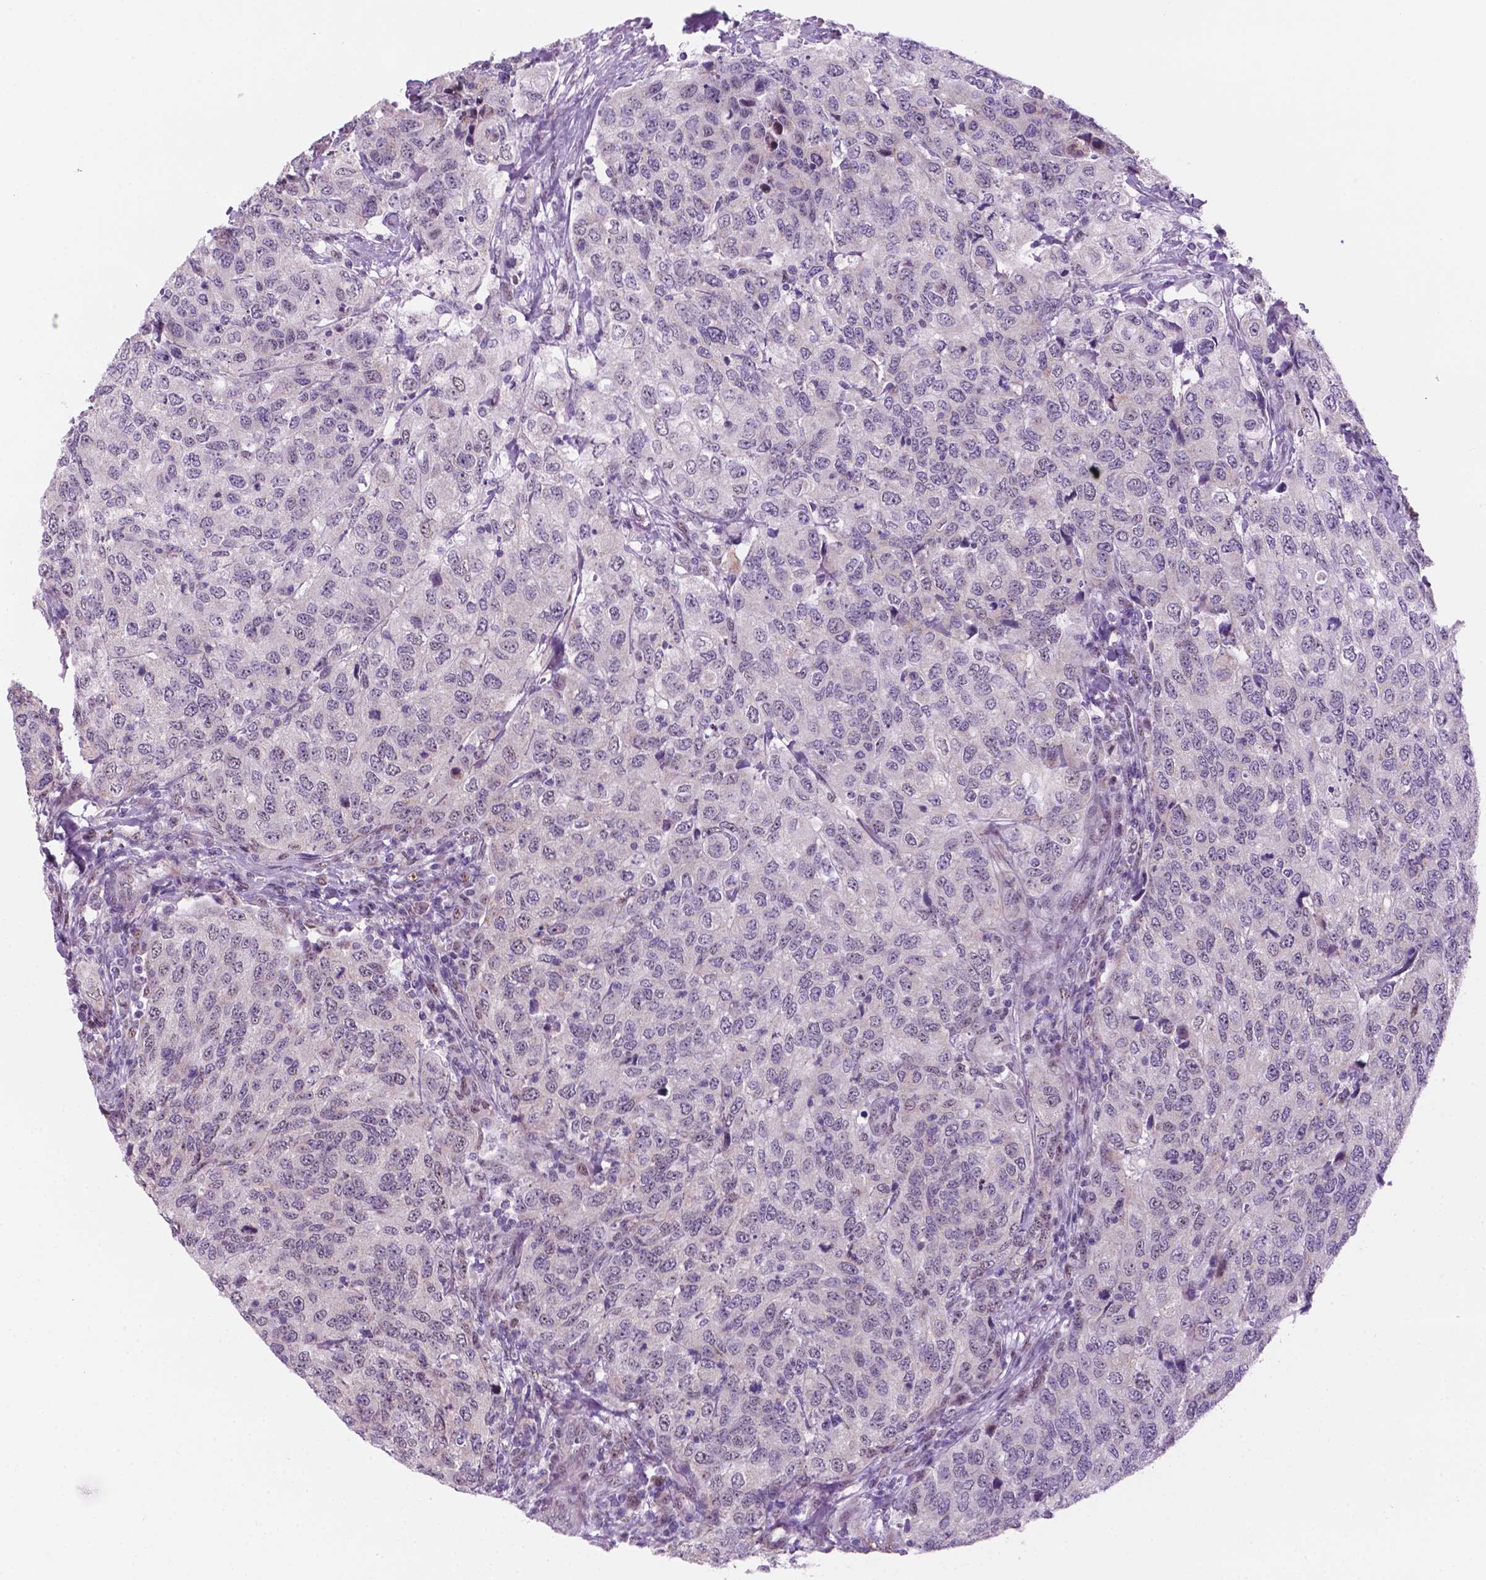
{"staining": {"intensity": "negative", "quantity": "none", "location": "none"}, "tissue": "urothelial cancer", "cell_type": "Tumor cells", "image_type": "cancer", "snomed": [{"axis": "morphology", "description": "Urothelial carcinoma, High grade"}, {"axis": "topography", "description": "Urinary bladder"}], "caption": "High-grade urothelial carcinoma stained for a protein using immunohistochemistry (IHC) exhibits no expression tumor cells.", "gene": "C18orf21", "patient": {"sex": "female", "age": 78}}